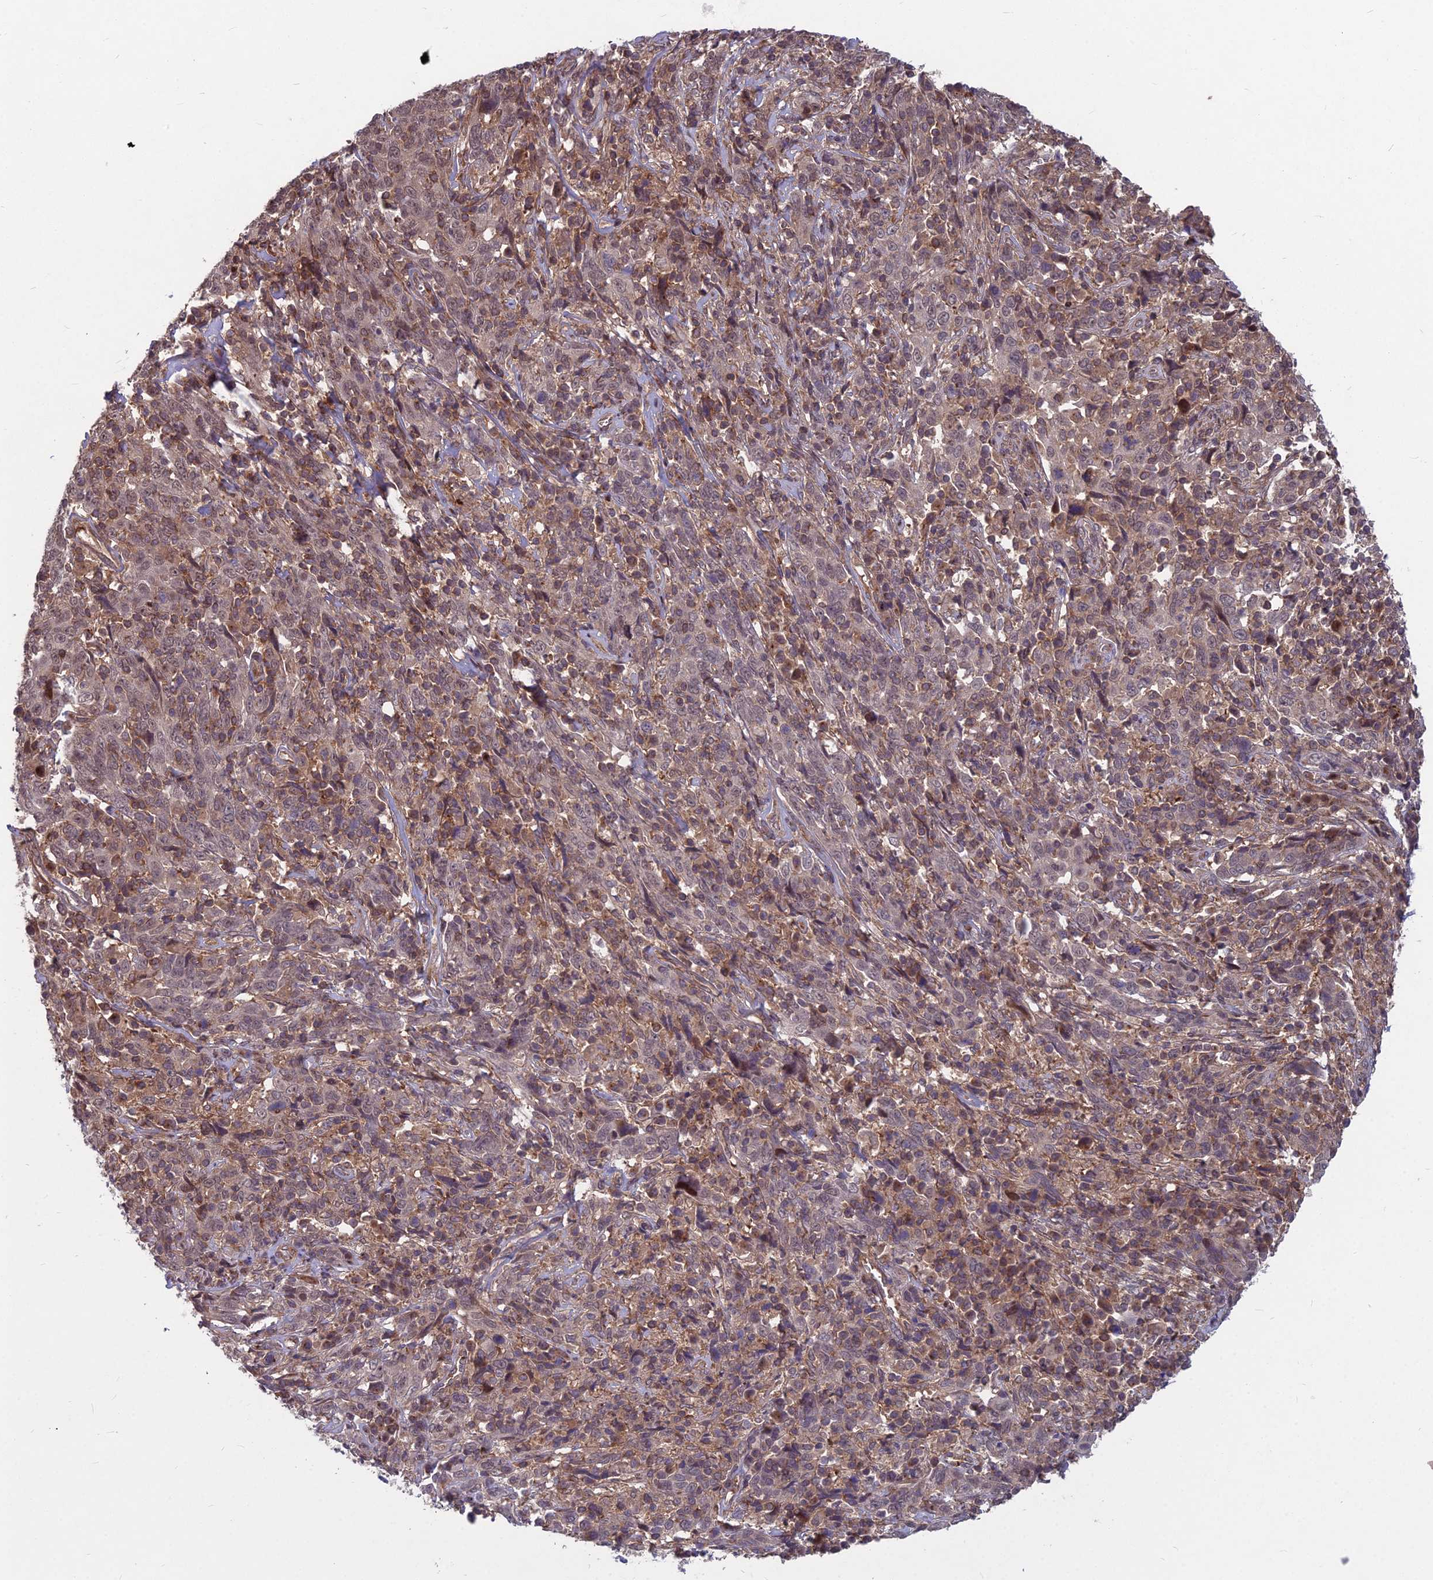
{"staining": {"intensity": "weak", "quantity": "<25%", "location": "cytoplasmic/membranous"}, "tissue": "cervical cancer", "cell_type": "Tumor cells", "image_type": "cancer", "snomed": [{"axis": "morphology", "description": "Squamous cell carcinoma, NOS"}, {"axis": "topography", "description": "Cervix"}], "caption": "IHC image of human squamous cell carcinoma (cervical) stained for a protein (brown), which exhibits no positivity in tumor cells.", "gene": "MFSD8", "patient": {"sex": "female", "age": 46}}